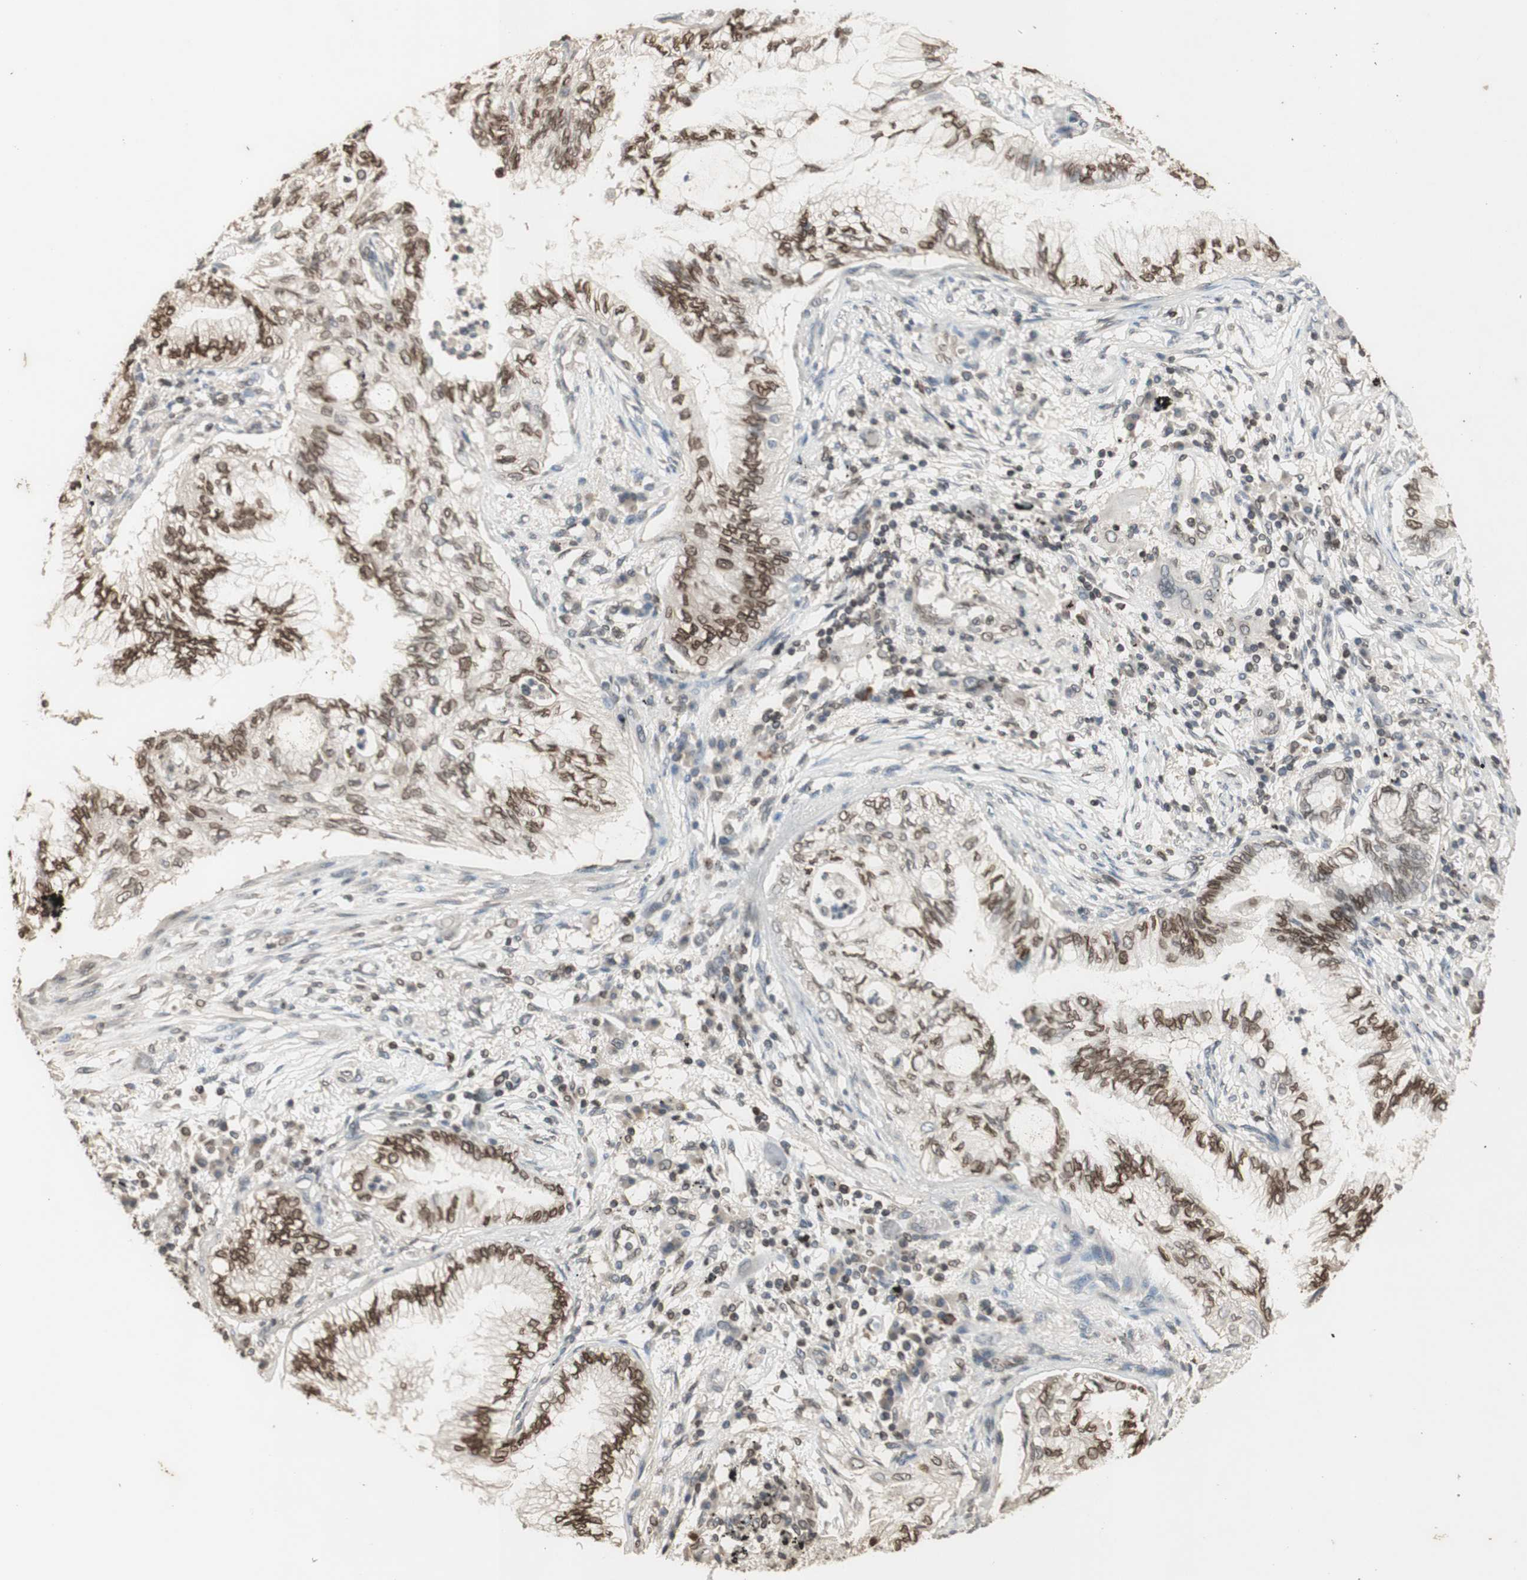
{"staining": {"intensity": "moderate", "quantity": ">75%", "location": "cytoplasmic/membranous,nuclear"}, "tissue": "lung cancer", "cell_type": "Tumor cells", "image_type": "cancer", "snomed": [{"axis": "morphology", "description": "Normal tissue, NOS"}, {"axis": "morphology", "description": "Adenocarcinoma, NOS"}, {"axis": "topography", "description": "Bronchus"}, {"axis": "topography", "description": "Lung"}], "caption": "Lung adenocarcinoma stained with IHC displays moderate cytoplasmic/membranous and nuclear staining in about >75% of tumor cells. Using DAB (3,3'-diaminobenzidine) (brown) and hematoxylin (blue) stains, captured at high magnification using brightfield microscopy.", "gene": "TMPO", "patient": {"sex": "female", "age": 70}}